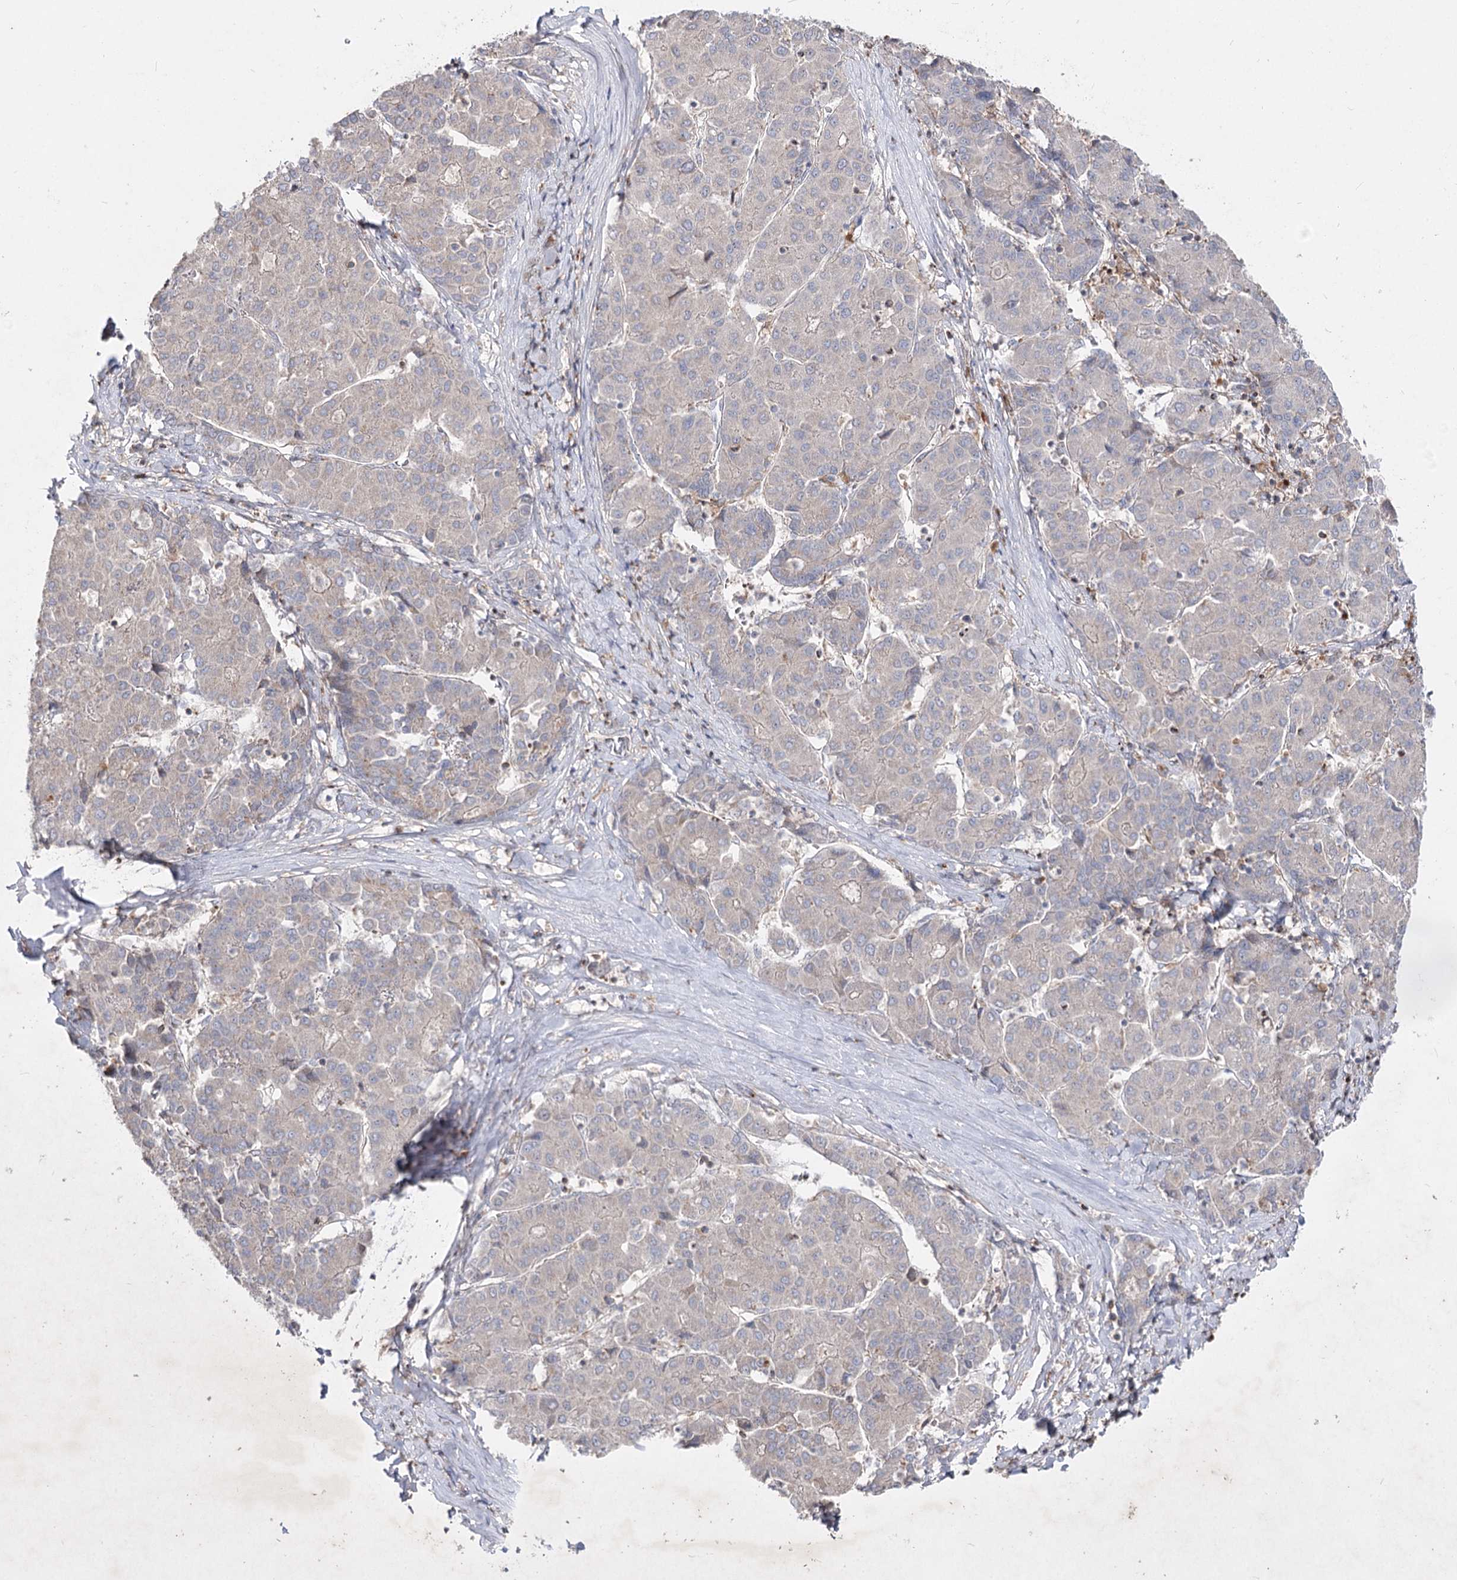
{"staining": {"intensity": "negative", "quantity": "none", "location": "none"}, "tissue": "liver cancer", "cell_type": "Tumor cells", "image_type": "cancer", "snomed": [{"axis": "morphology", "description": "Carcinoma, Hepatocellular, NOS"}, {"axis": "topography", "description": "Liver"}], "caption": "DAB immunohistochemical staining of liver cancer (hepatocellular carcinoma) reveals no significant staining in tumor cells. (DAB immunohistochemistry (IHC) visualized using brightfield microscopy, high magnification).", "gene": "CIB2", "patient": {"sex": "male", "age": 65}}